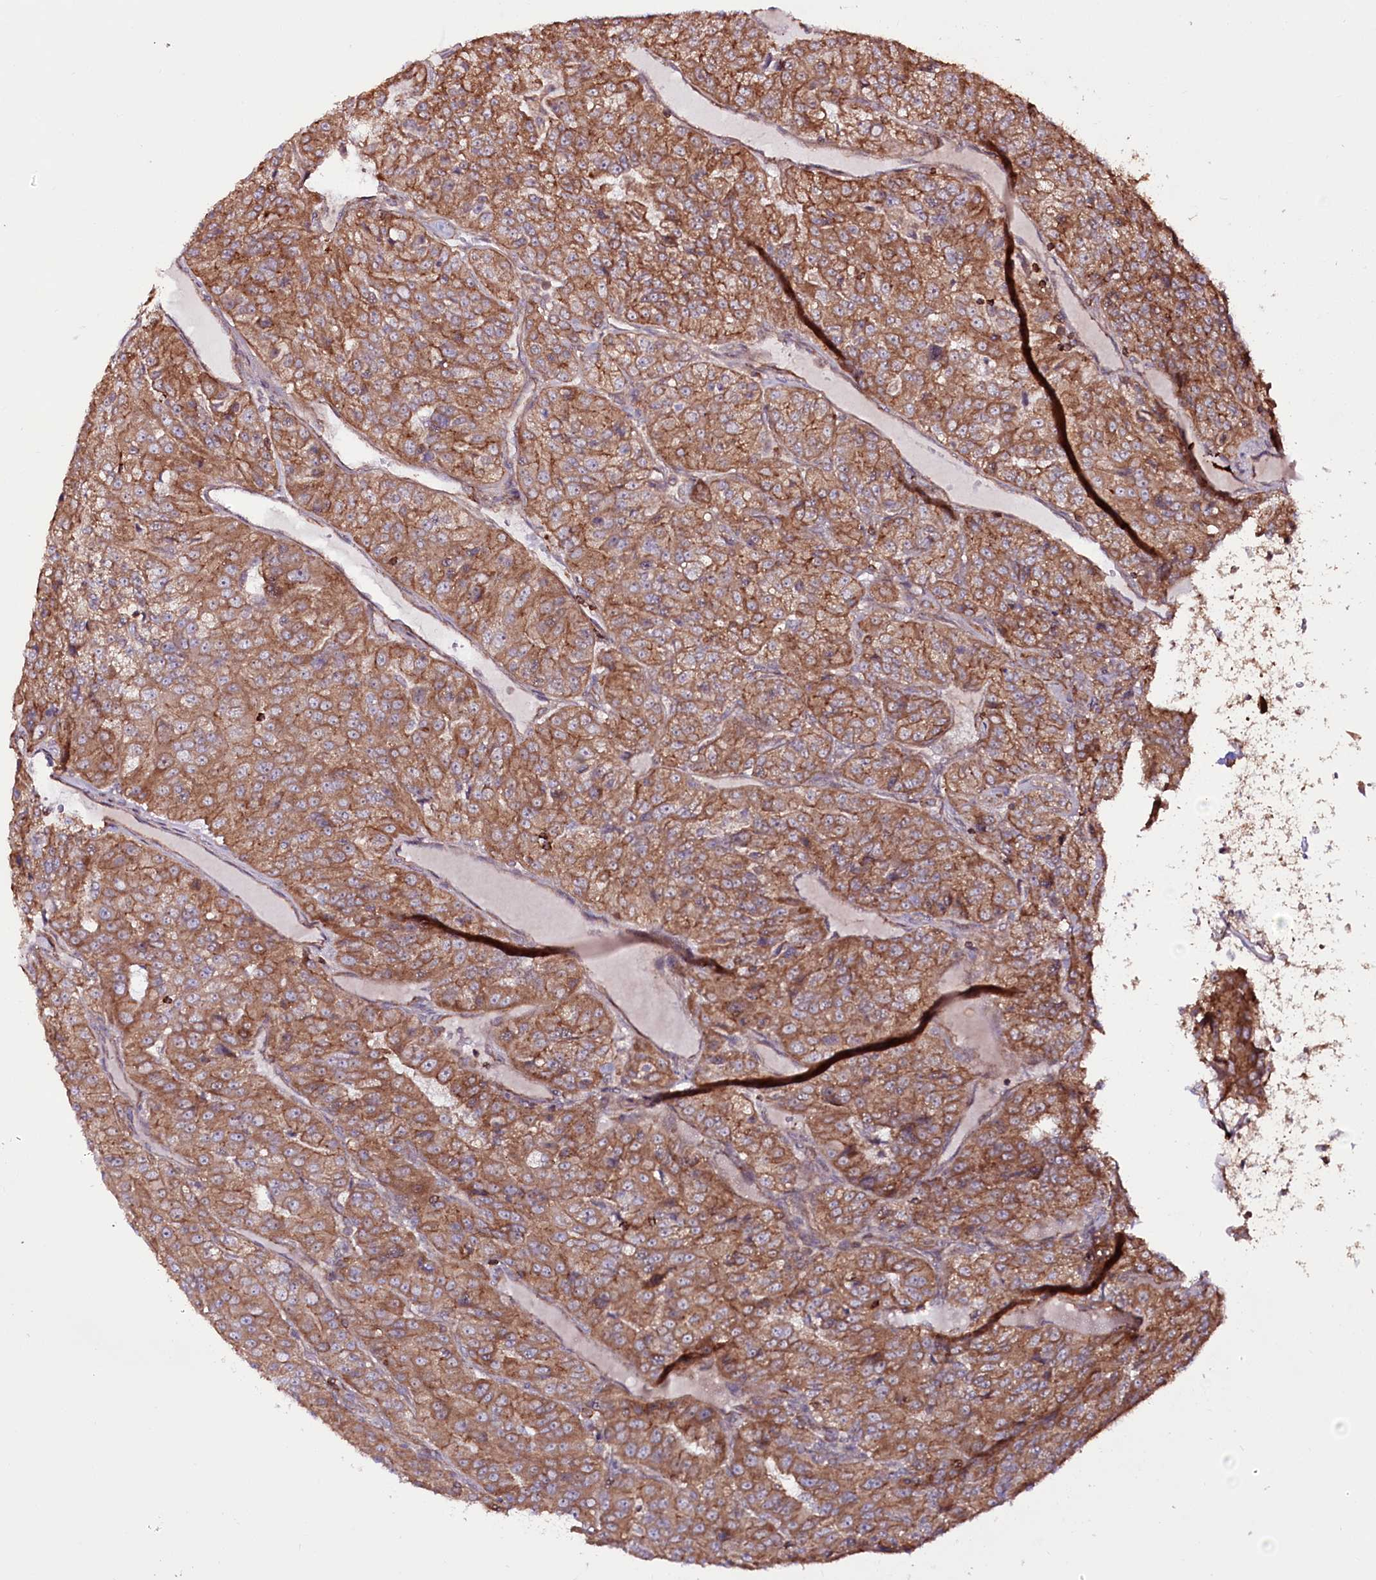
{"staining": {"intensity": "strong", "quantity": ">75%", "location": "cytoplasmic/membranous"}, "tissue": "renal cancer", "cell_type": "Tumor cells", "image_type": "cancer", "snomed": [{"axis": "morphology", "description": "Adenocarcinoma, NOS"}, {"axis": "topography", "description": "Kidney"}], "caption": "The photomicrograph displays a brown stain indicating the presence of a protein in the cytoplasmic/membranous of tumor cells in renal cancer.", "gene": "DHX29", "patient": {"sex": "female", "age": 63}}